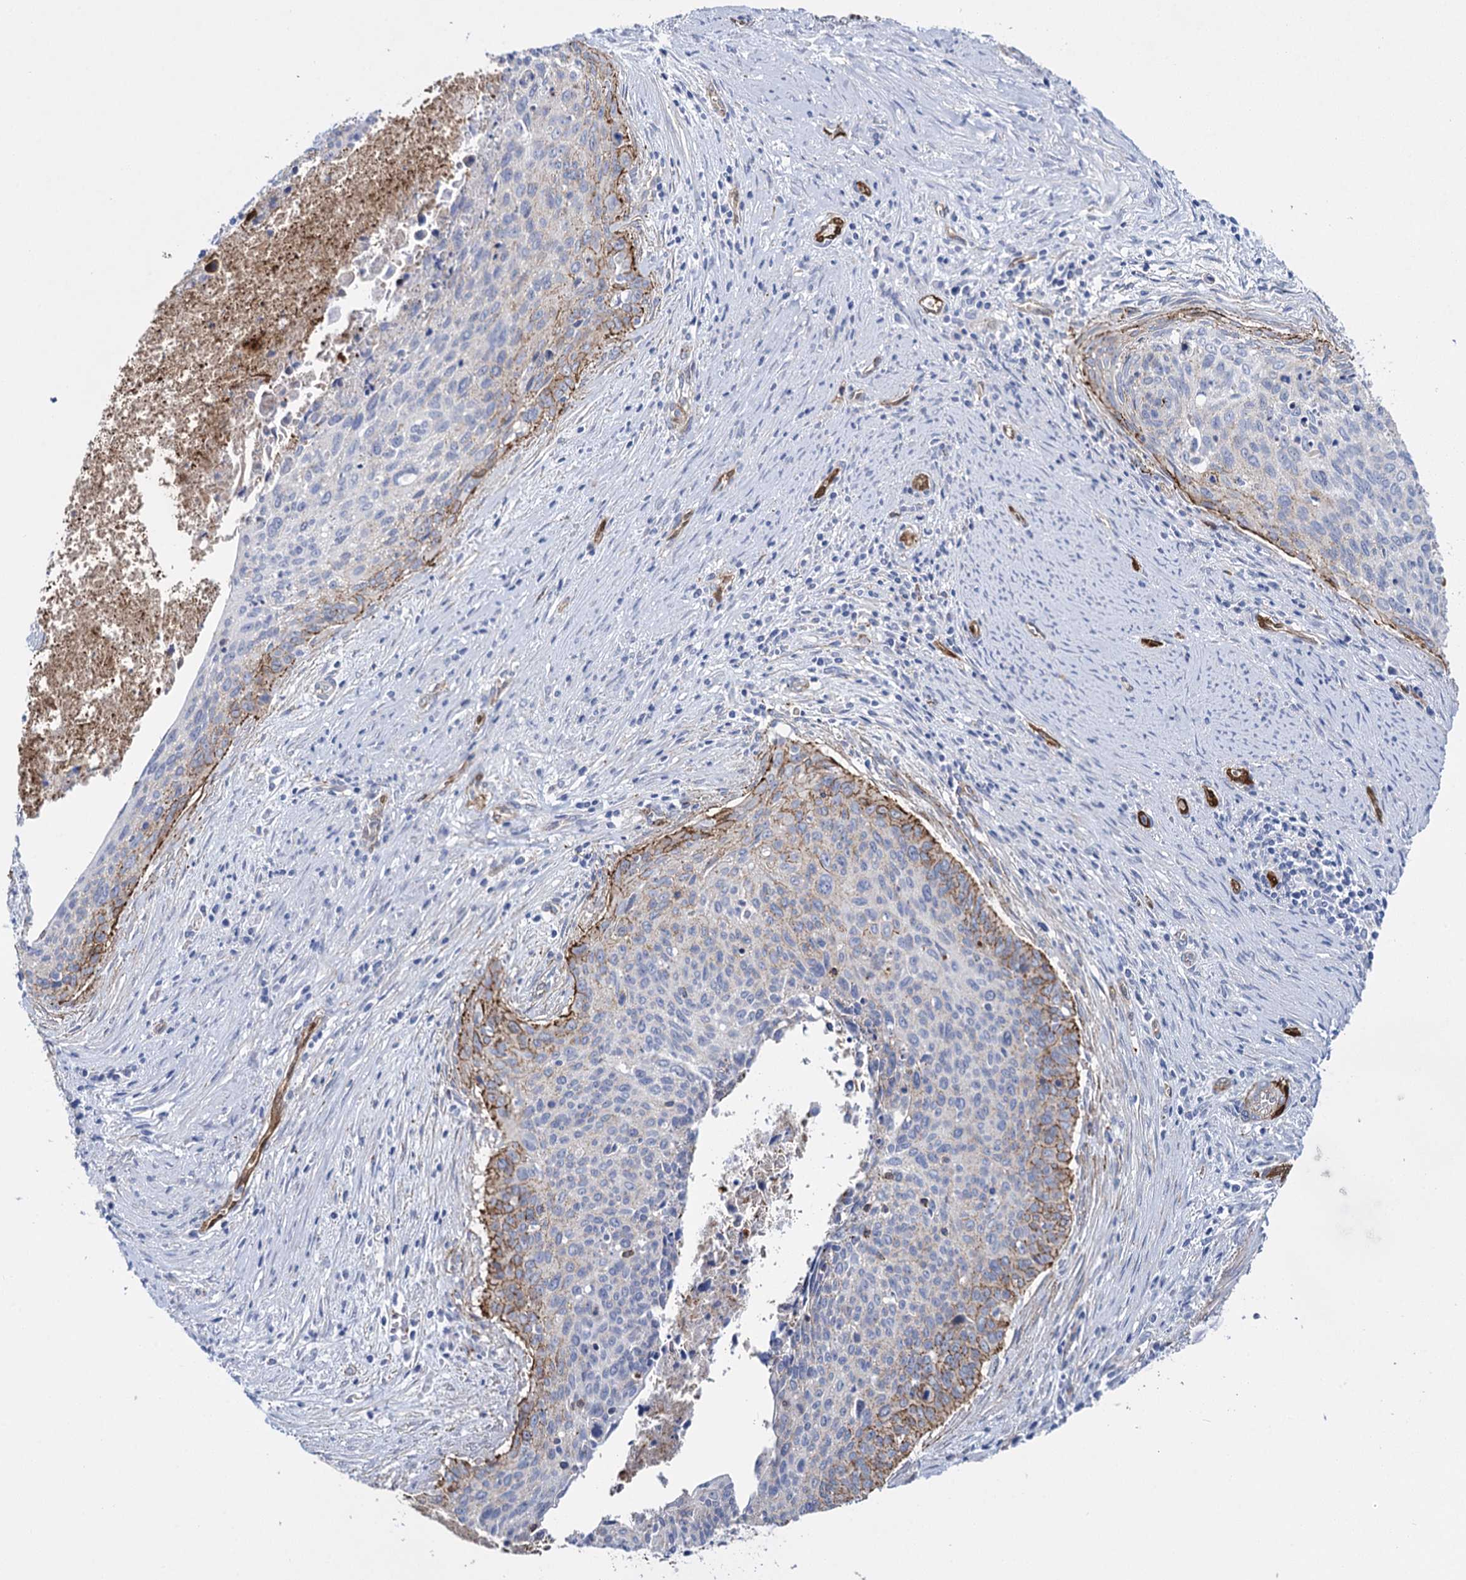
{"staining": {"intensity": "moderate", "quantity": "<25%", "location": "cytoplasmic/membranous"}, "tissue": "cervical cancer", "cell_type": "Tumor cells", "image_type": "cancer", "snomed": [{"axis": "morphology", "description": "Squamous cell carcinoma, NOS"}, {"axis": "topography", "description": "Cervix"}], "caption": "About <25% of tumor cells in human cervical cancer (squamous cell carcinoma) demonstrate moderate cytoplasmic/membranous protein expression as visualized by brown immunohistochemical staining.", "gene": "SNCG", "patient": {"sex": "female", "age": 55}}